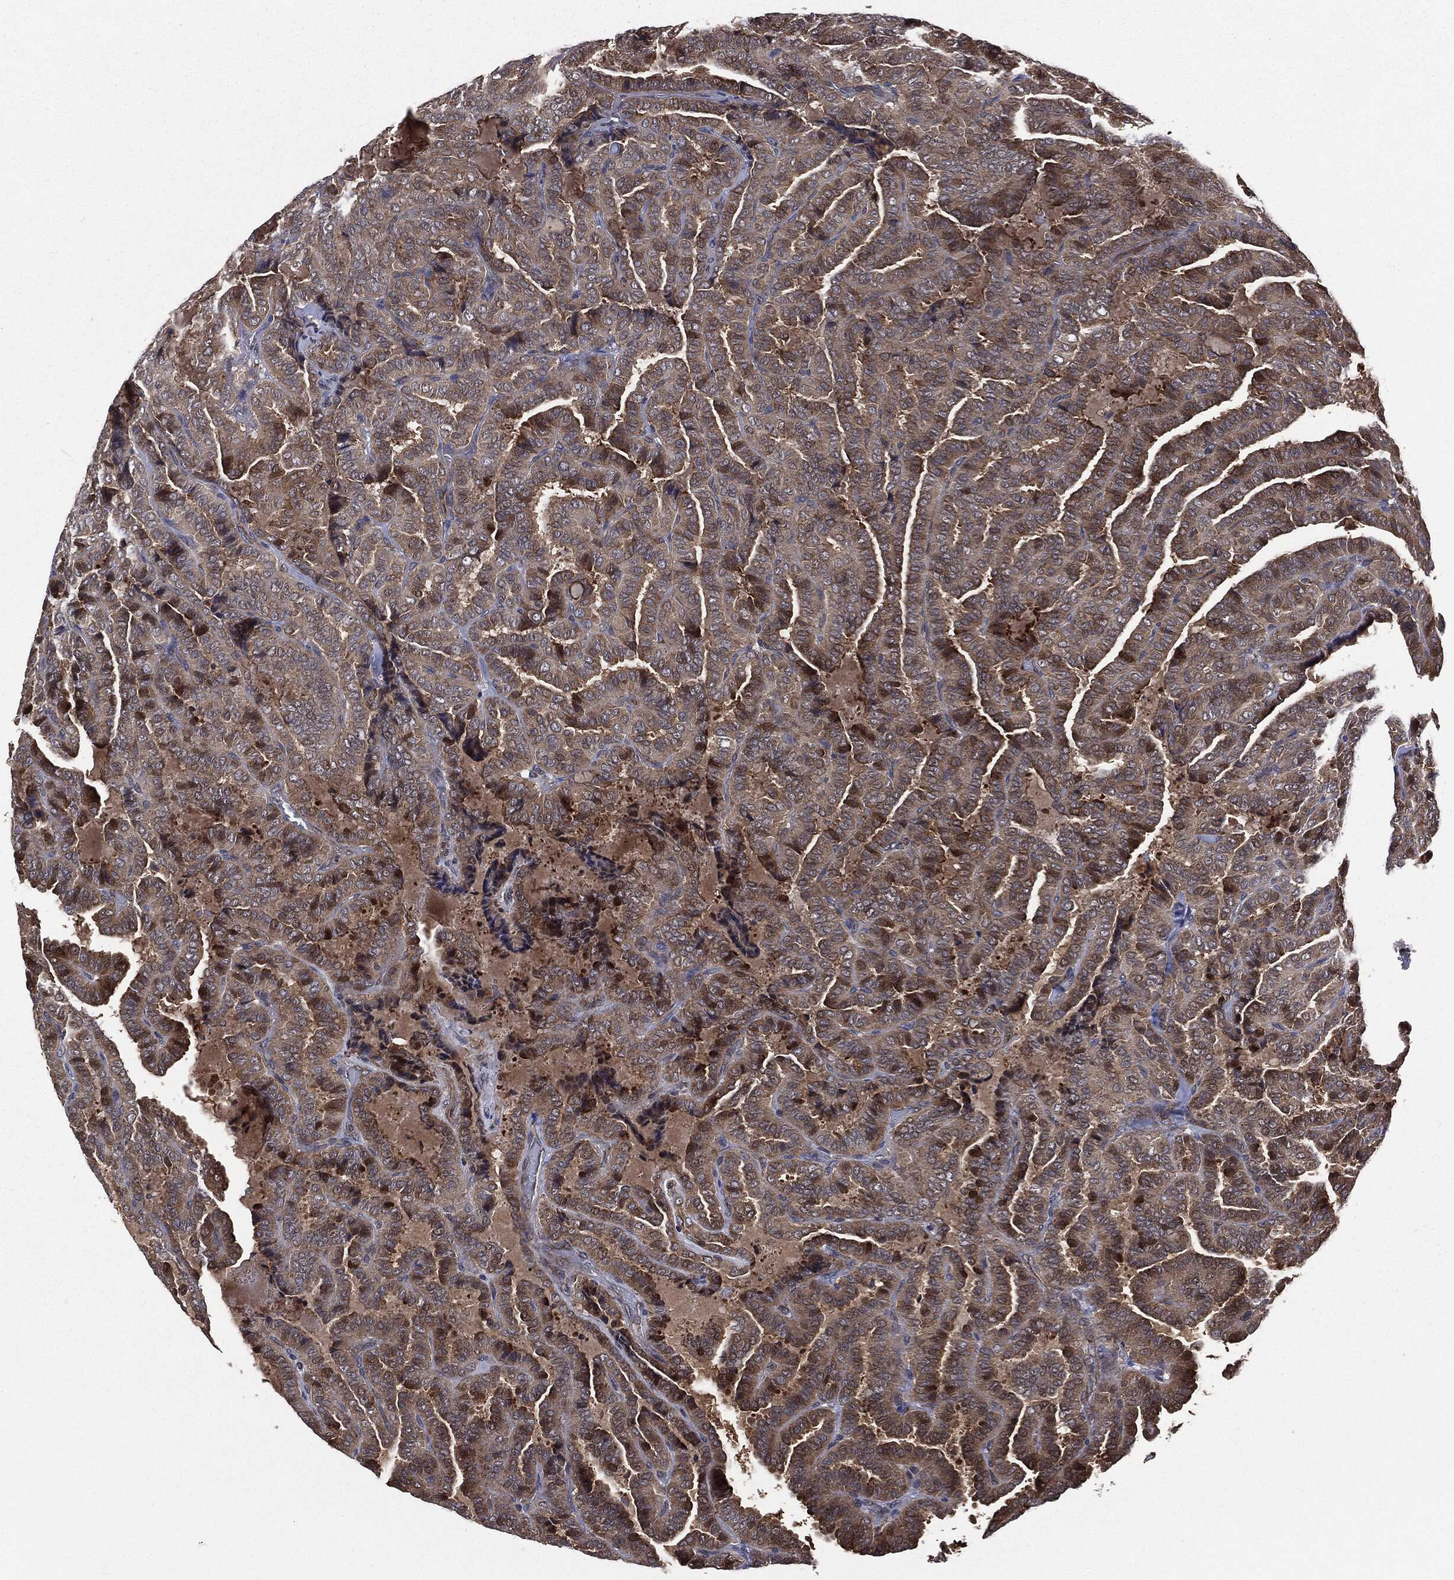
{"staining": {"intensity": "moderate", "quantity": "25%-75%", "location": "cytoplasmic/membranous"}, "tissue": "thyroid cancer", "cell_type": "Tumor cells", "image_type": "cancer", "snomed": [{"axis": "morphology", "description": "Papillary adenocarcinoma, NOS"}, {"axis": "topography", "description": "Thyroid gland"}], "caption": "Moderate cytoplasmic/membranous protein staining is identified in about 25%-75% of tumor cells in papillary adenocarcinoma (thyroid).", "gene": "PLOD3", "patient": {"sex": "female", "age": 39}}